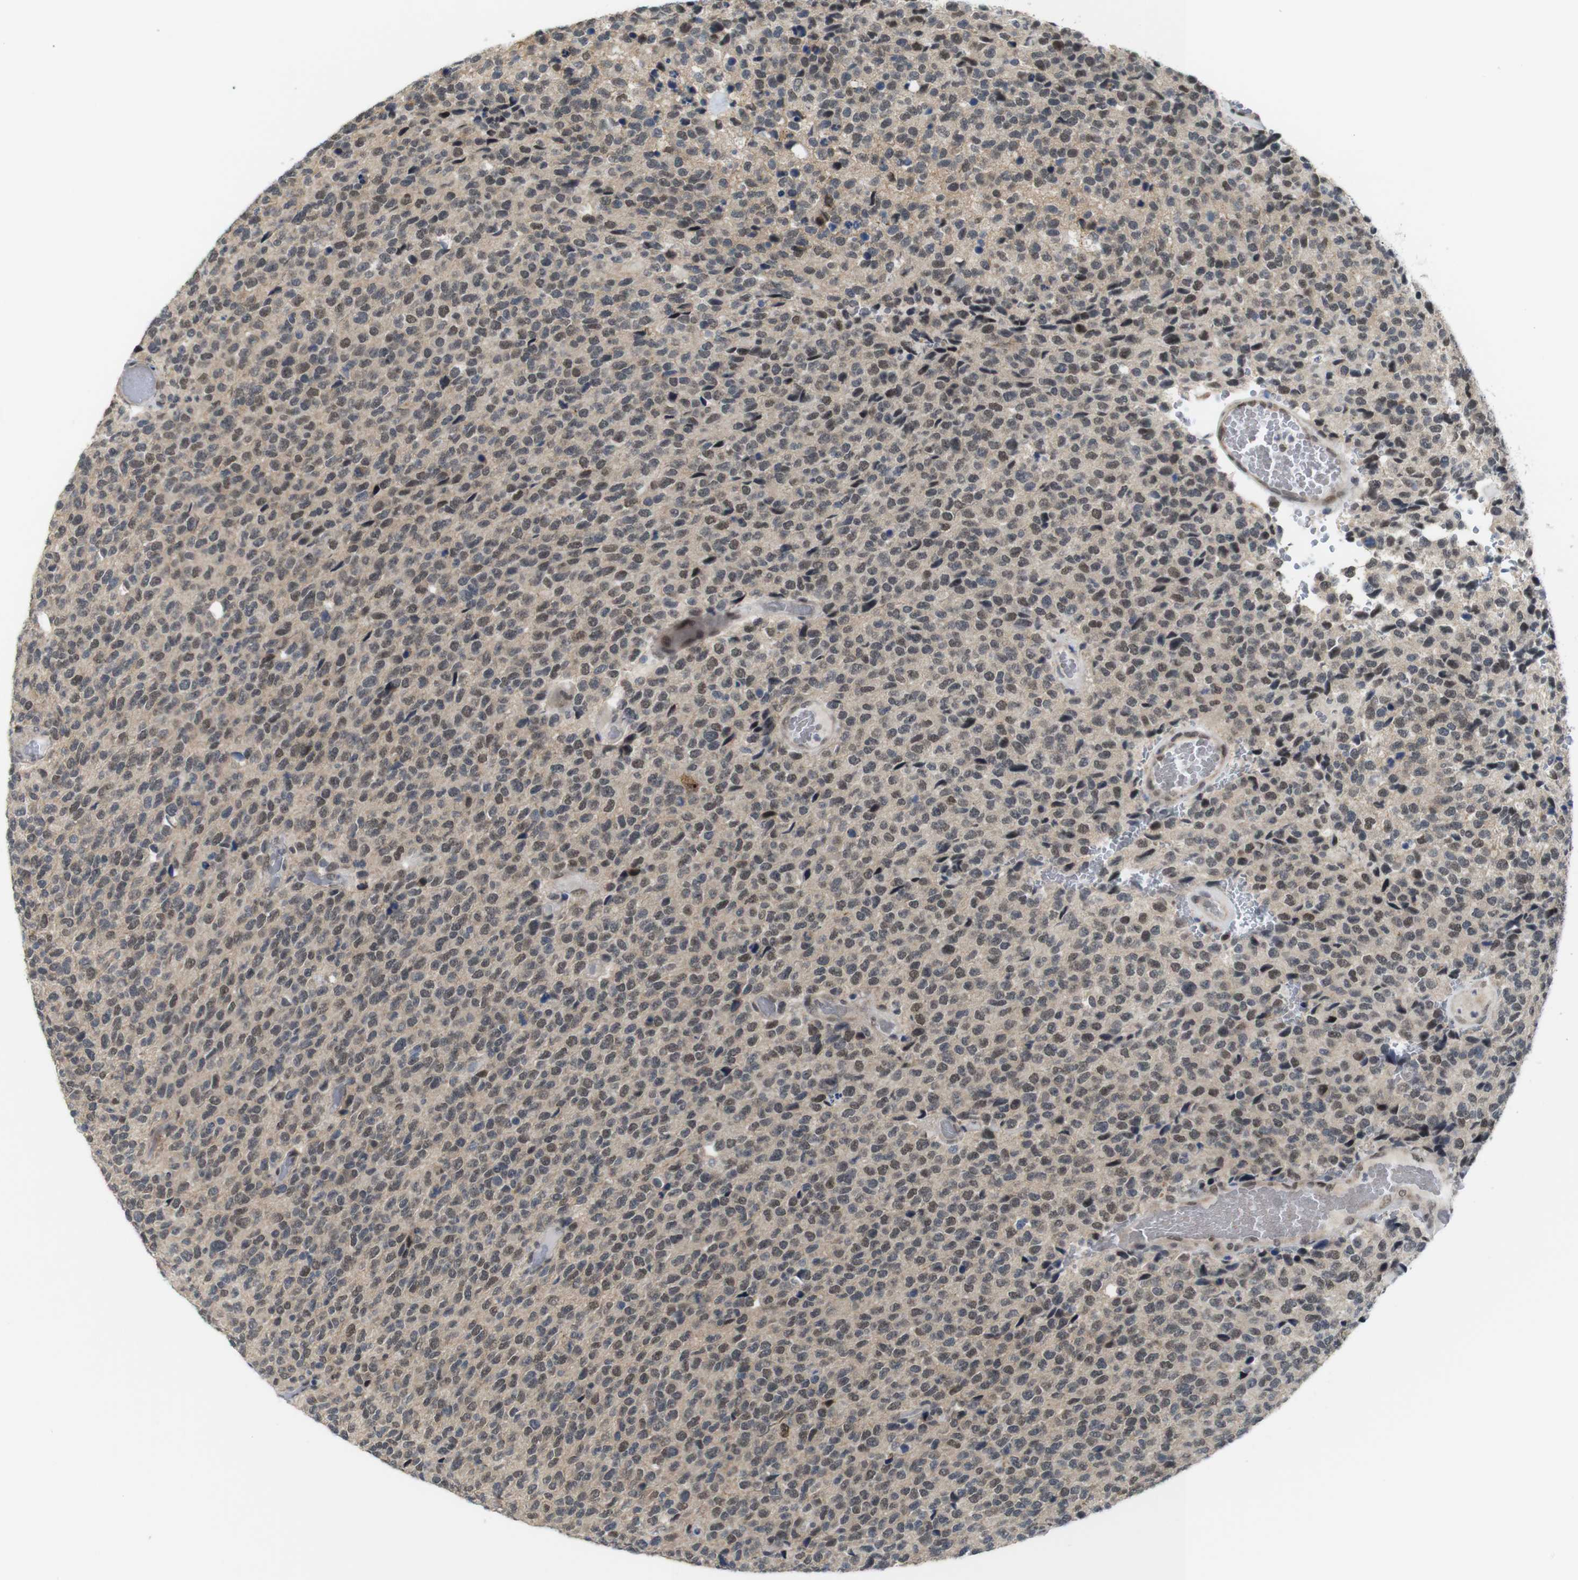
{"staining": {"intensity": "moderate", "quantity": "25%-75%", "location": "cytoplasmic/membranous,nuclear"}, "tissue": "glioma", "cell_type": "Tumor cells", "image_type": "cancer", "snomed": [{"axis": "morphology", "description": "Glioma, malignant, High grade"}, {"axis": "topography", "description": "pancreas cauda"}], "caption": "Immunohistochemistry (IHC) of human glioma displays medium levels of moderate cytoplasmic/membranous and nuclear positivity in about 25%-75% of tumor cells.", "gene": "PNMA8A", "patient": {"sex": "male", "age": 60}}